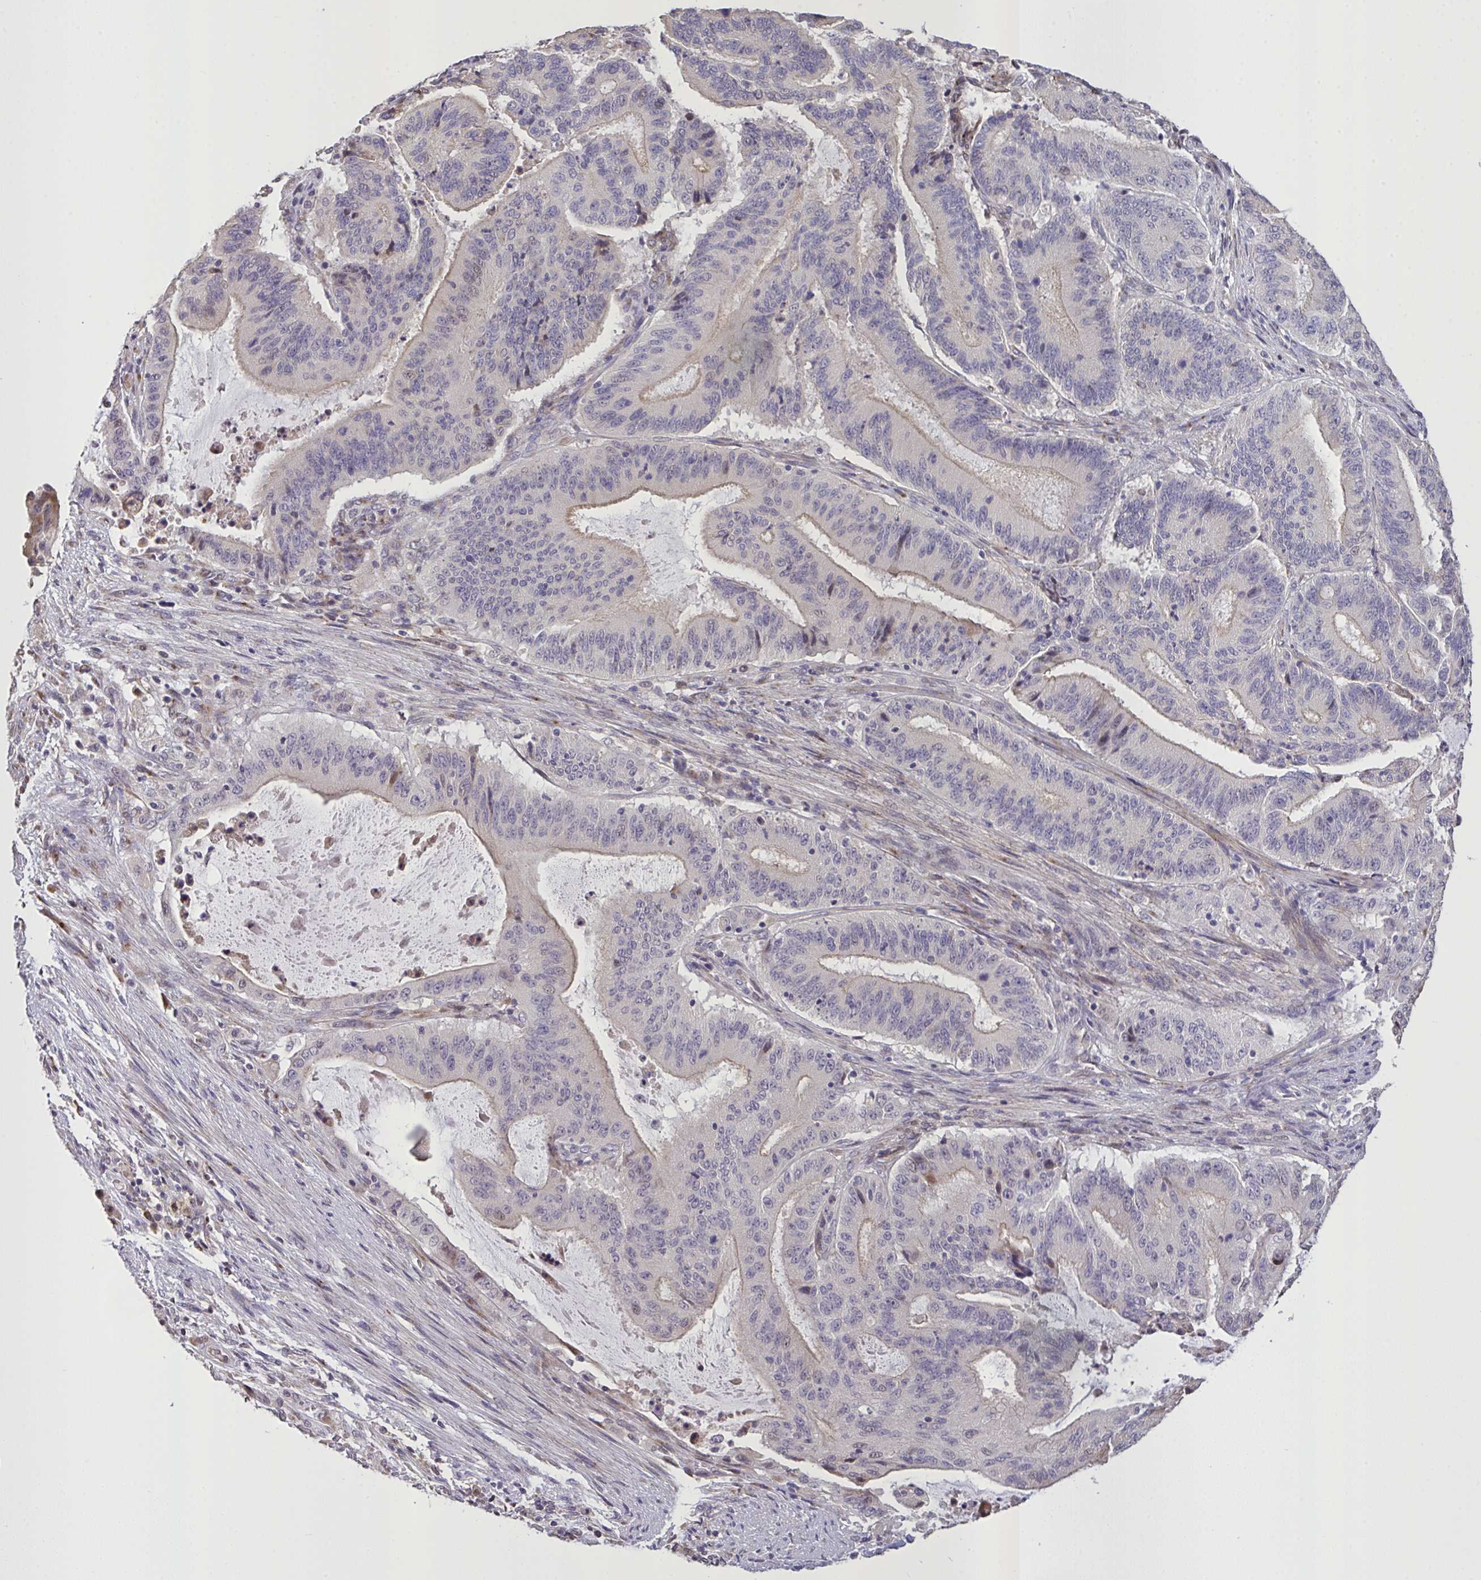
{"staining": {"intensity": "weak", "quantity": "<25%", "location": "cytoplasmic/membranous"}, "tissue": "liver cancer", "cell_type": "Tumor cells", "image_type": "cancer", "snomed": [{"axis": "morphology", "description": "Normal tissue, NOS"}, {"axis": "morphology", "description": "Cholangiocarcinoma"}, {"axis": "topography", "description": "Liver"}, {"axis": "topography", "description": "Peripheral nerve tissue"}], "caption": "Photomicrograph shows no protein positivity in tumor cells of liver cancer tissue. (DAB immunohistochemistry (IHC) visualized using brightfield microscopy, high magnification).", "gene": "MRGPRX2", "patient": {"sex": "female", "age": 73}}